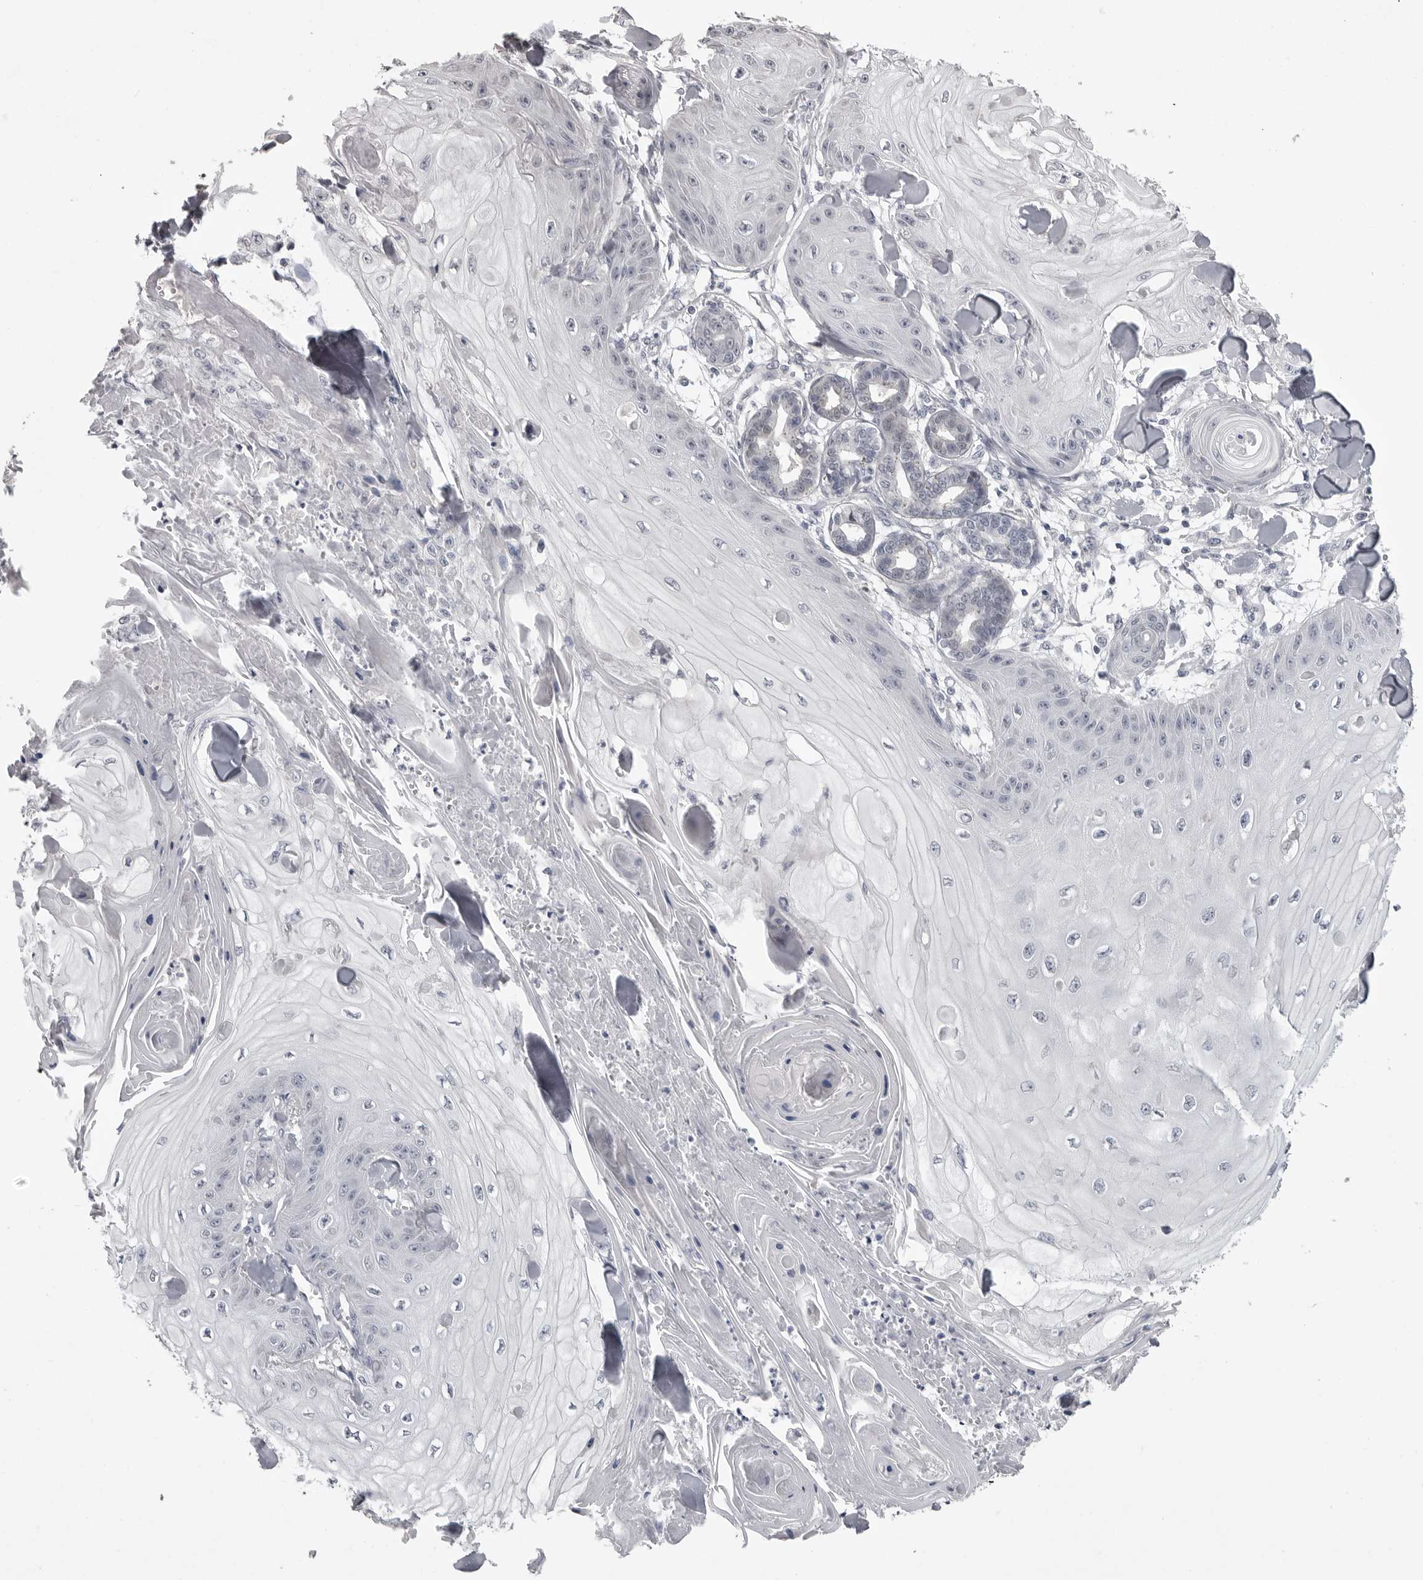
{"staining": {"intensity": "negative", "quantity": "none", "location": "none"}, "tissue": "skin cancer", "cell_type": "Tumor cells", "image_type": "cancer", "snomed": [{"axis": "morphology", "description": "Squamous cell carcinoma, NOS"}, {"axis": "topography", "description": "Skin"}], "caption": "An image of squamous cell carcinoma (skin) stained for a protein shows no brown staining in tumor cells.", "gene": "GPN2", "patient": {"sex": "male", "age": 74}}